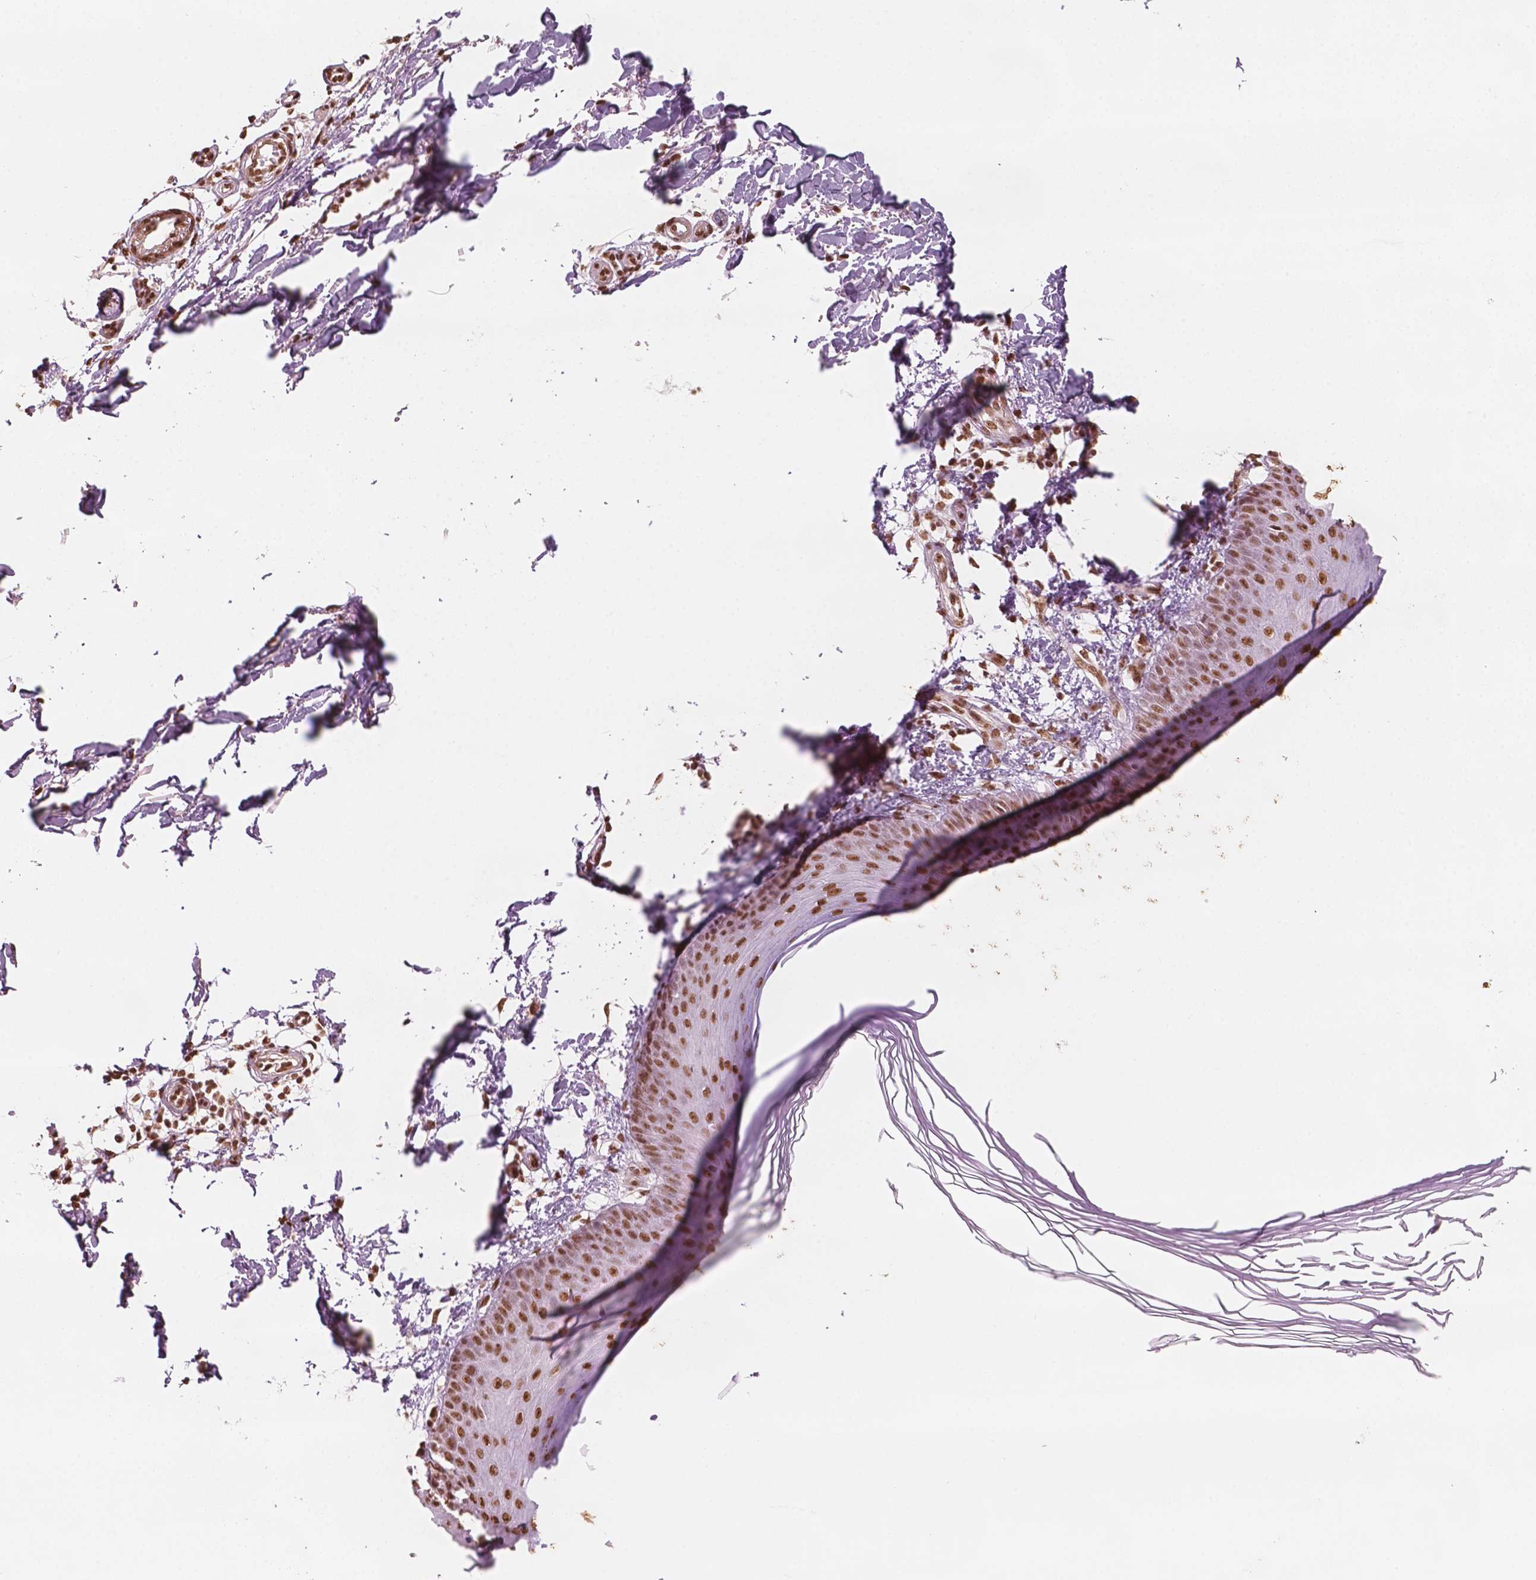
{"staining": {"intensity": "strong", "quantity": ">75%", "location": "nuclear"}, "tissue": "skin", "cell_type": "Fibroblasts", "image_type": "normal", "snomed": [{"axis": "morphology", "description": "Normal tissue, NOS"}, {"axis": "topography", "description": "Skin"}], "caption": "IHC of benign skin displays high levels of strong nuclear expression in approximately >75% of fibroblasts.", "gene": "GTF3C5", "patient": {"sex": "female", "age": 62}}